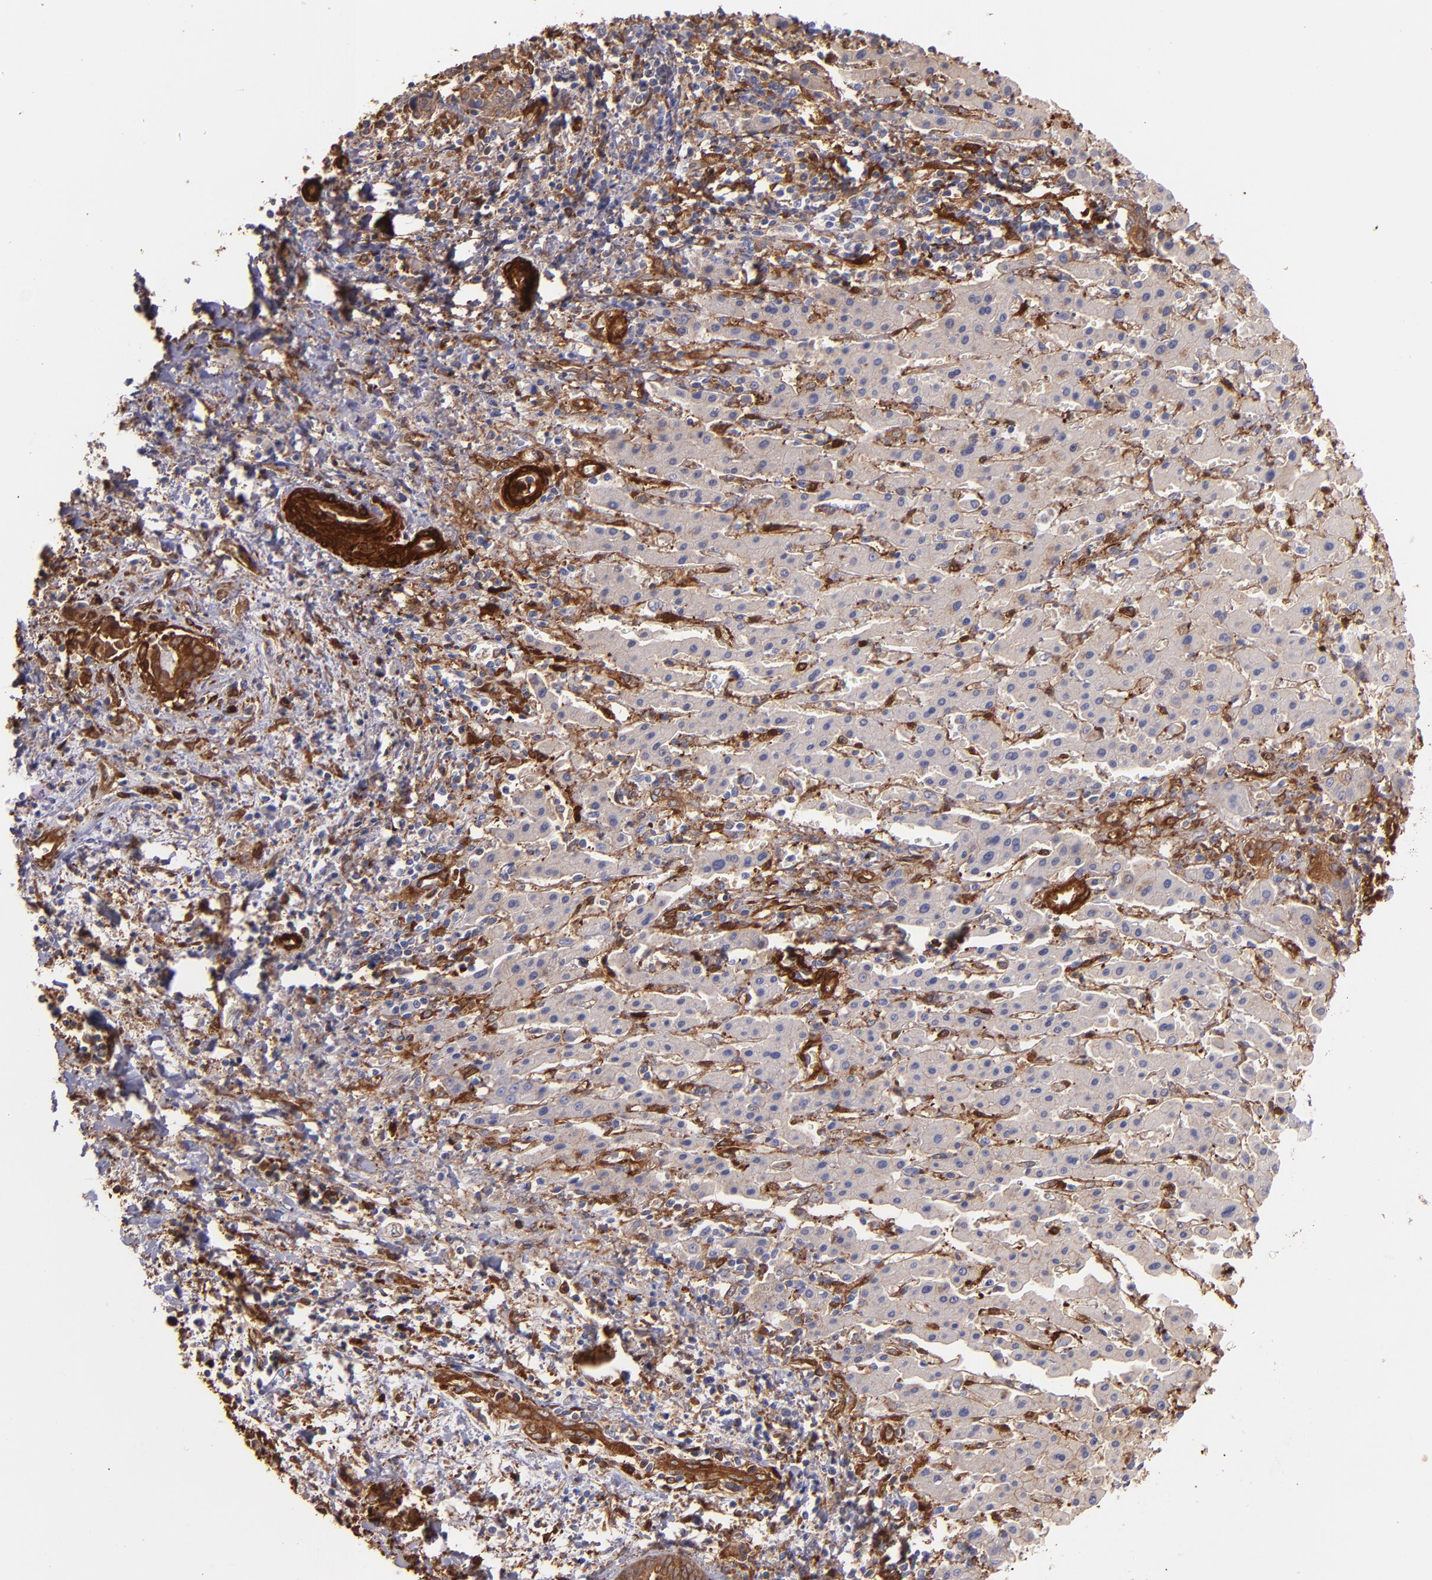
{"staining": {"intensity": "moderate", "quantity": "25%-75%", "location": "cytoplasmic/membranous"}, "tissue": "liver cancer", "cell_type": "Tumor cells", "image_type": "cancer", "snomed": [{"axis": "morphology", "description": "Cholangiocarcinoma"}, {"axis": "topography", "description": "Liver"}], "caption": "Liver cholangiocarcinoma was stained to show a protein in brown. There is medium levels of moderate cytoplasmic/membranous staining in about 25%-75% of tumor cells.", "gene": "VCL", "patient": {"sex": "male", "age": 57}}